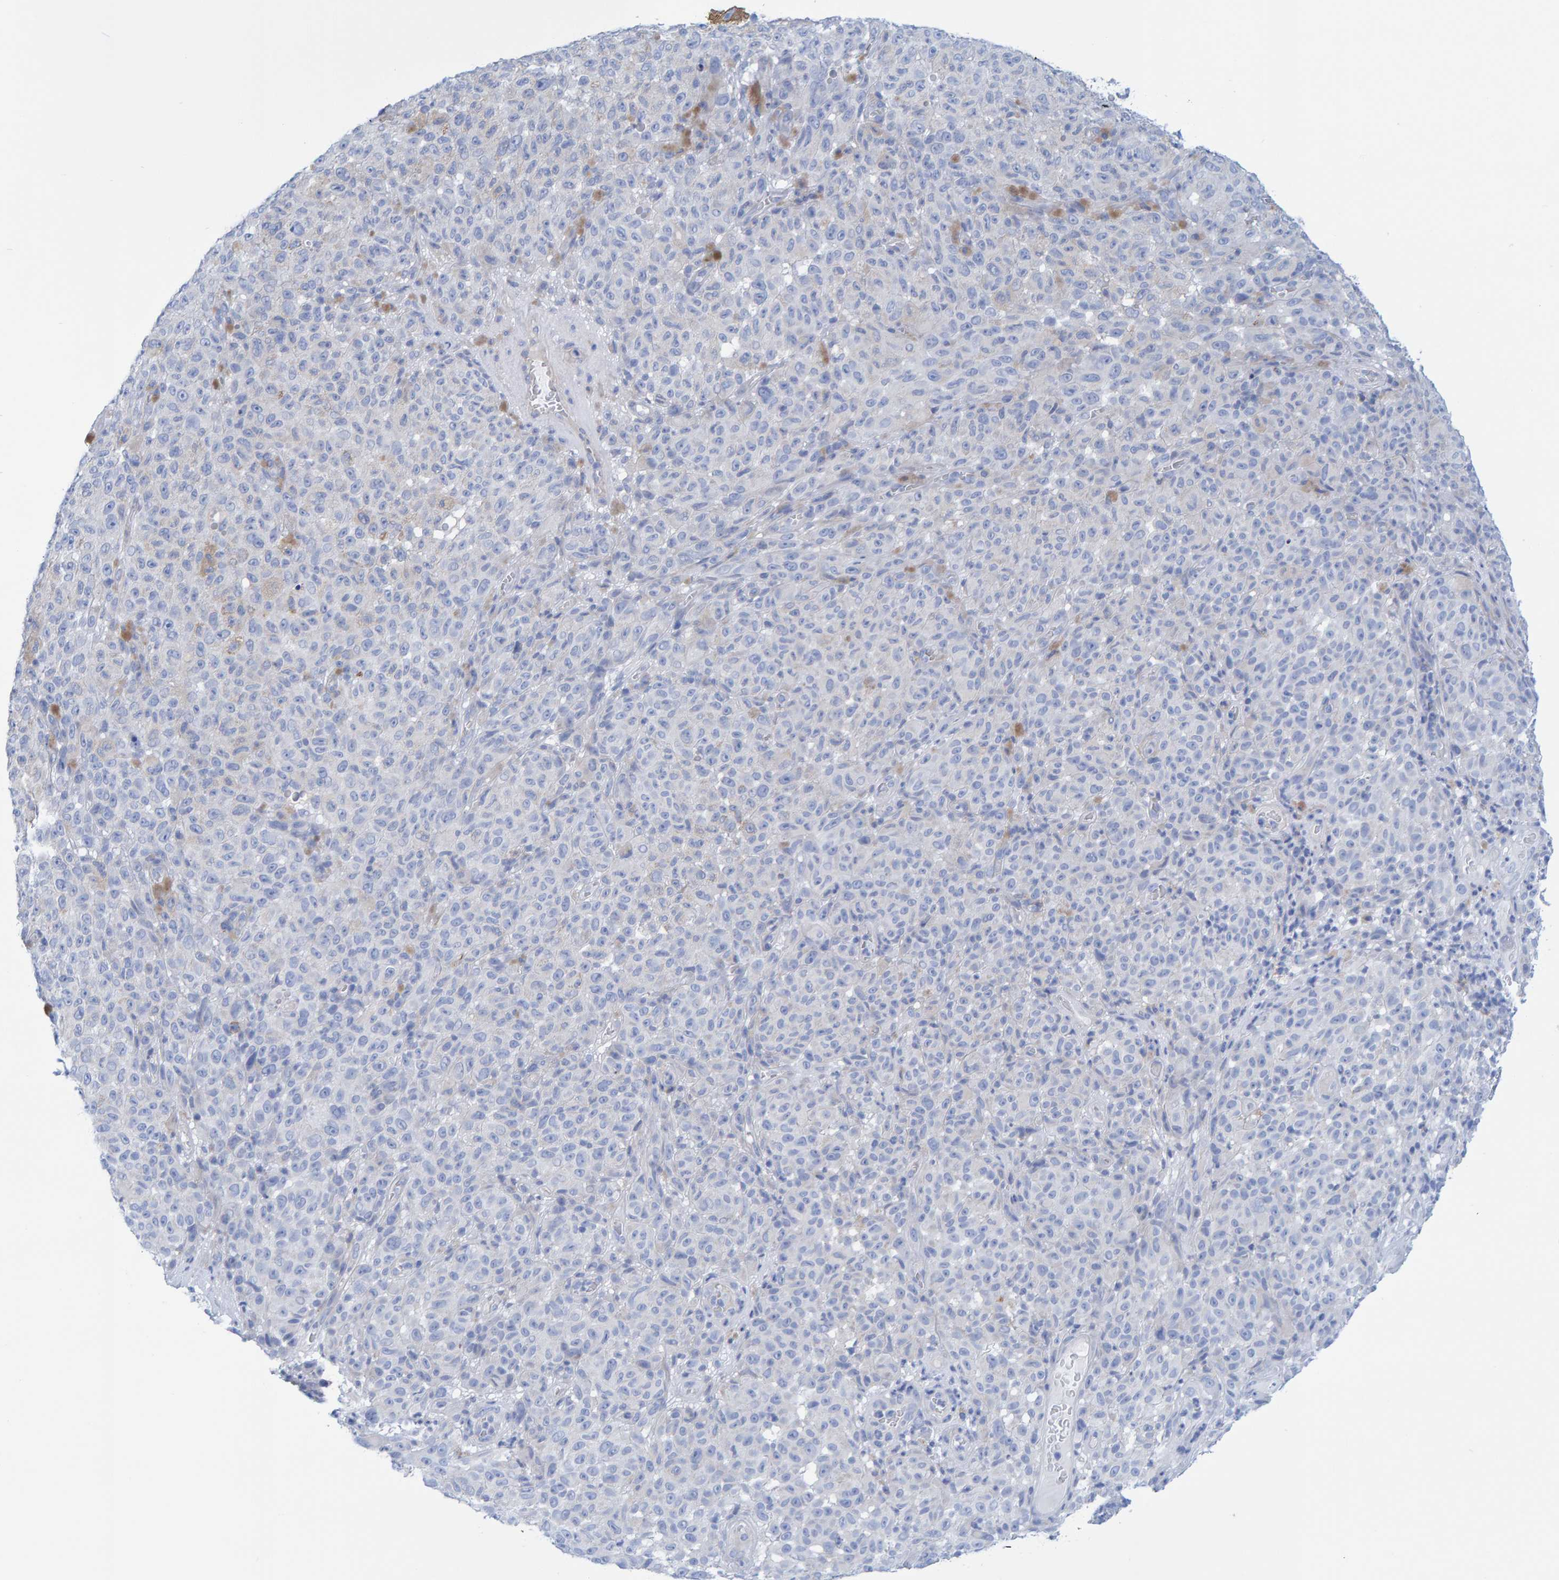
{"staining": {"intensity": "negative", "quantity": "none", "location": "none"}, "tissue": "melanoma", "cell_type": "Tumor cells", "image_type": "cancer", "snomed": [{"axis": "morphology", "description": "Malignant melanoma, NOS"}, {"axis": "topography", "description": "Skin"}], "caption": "Tumor cells show no significant protein expression in melanoma.", "gene": "JAKMIP3", "patient": {"sex": "female", "age": 82}}